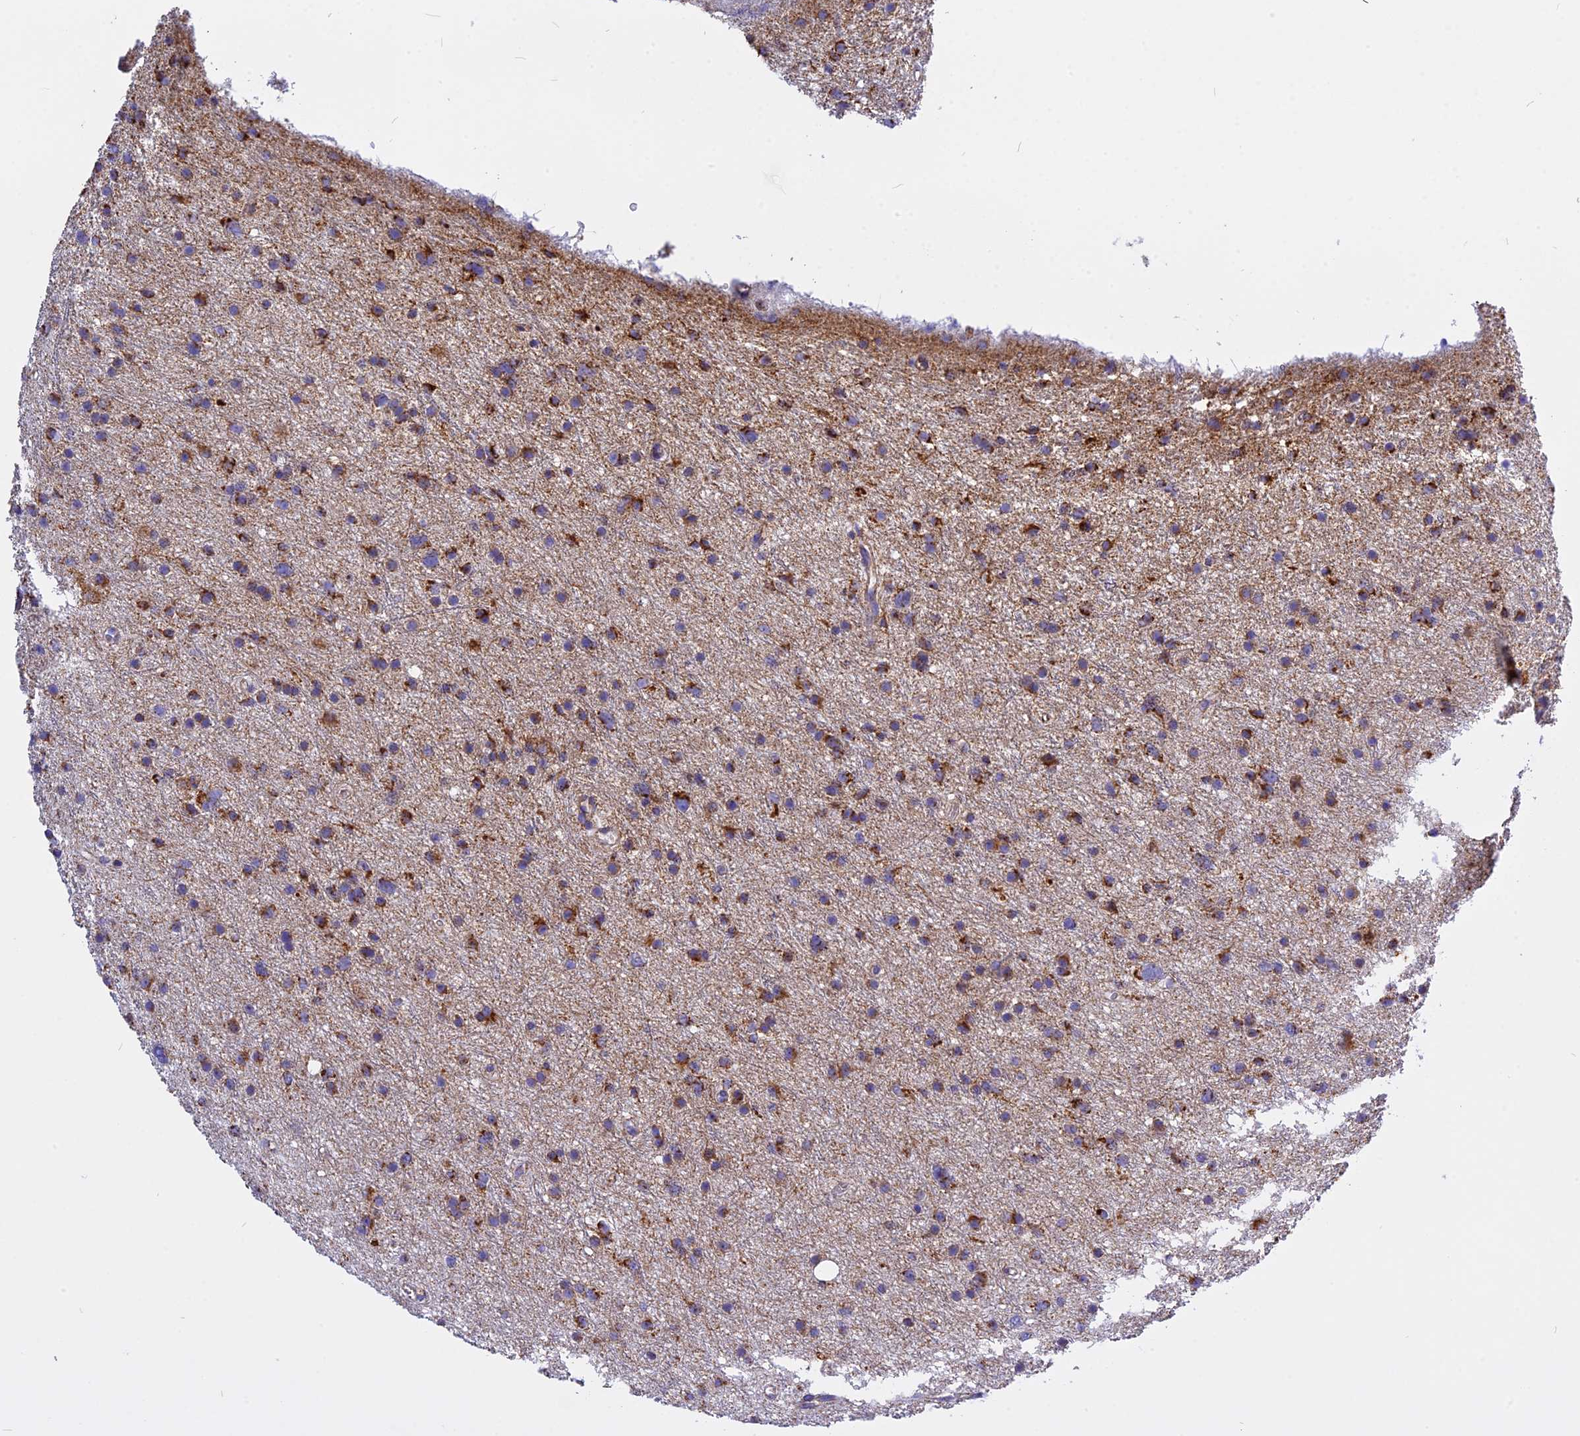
{"staining": {"intensity": "strong", "quantity": "25%-75%", "location": "cytoplasmic/membranous"}, "tissue": "glioma", "cell_type": "Tumor cells", "image_type": "cancer", "snomed": [{"axis": "morphology", "description": "Glioma, malignant, Low grade"}, {"axis": "topography", "description": "Cerebral cortex"}], "caption": "About 25%-75% of tumor cells in low-grade glioma (malignant) display strong cytoplasmic/membranous protein expression as visualized by brown immunohistochemical staining.", "gene": "VDAC2", "patient": {"sex": "female", "age": 39}}